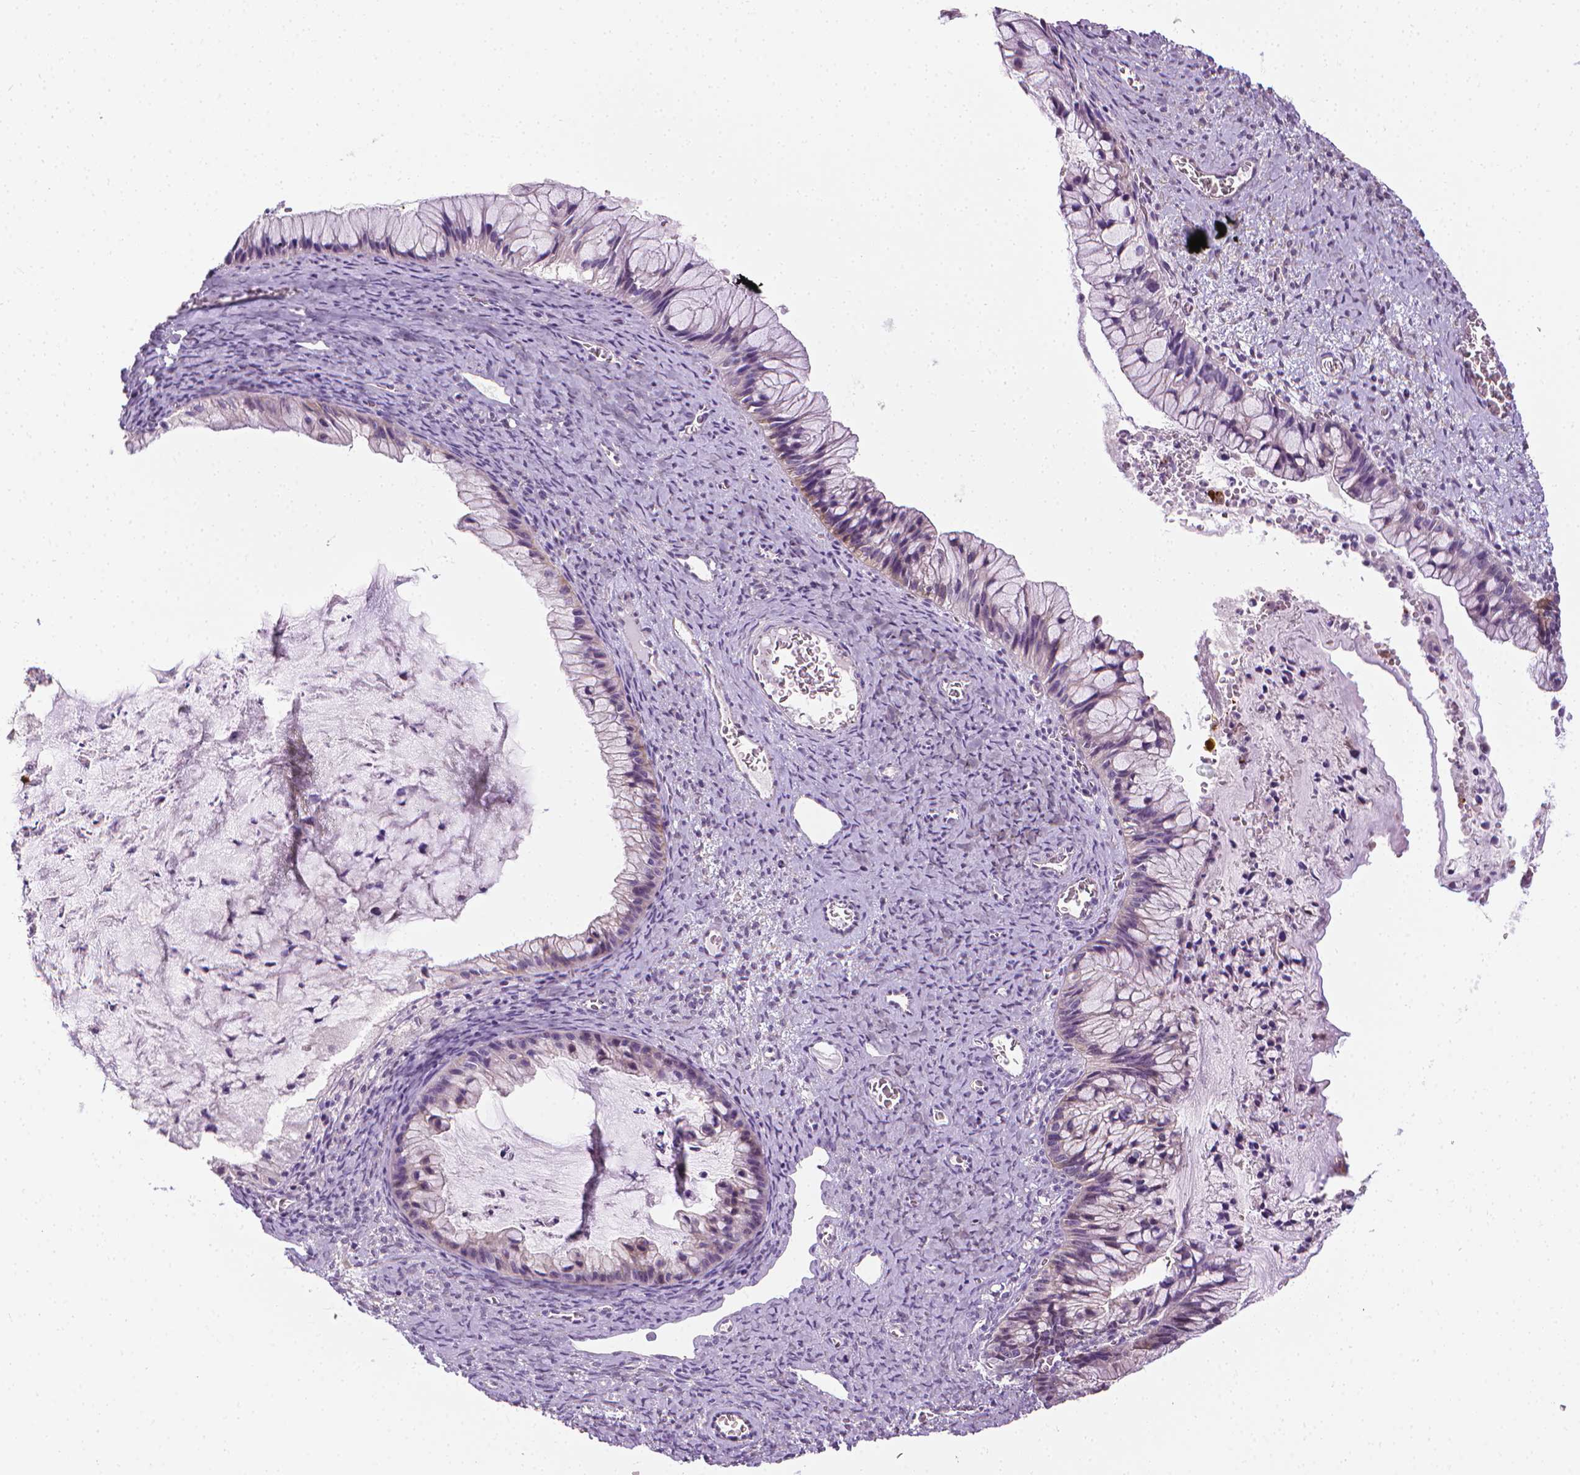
{"staining": {"intensity": "negative", "quantity": "none", "location": "none"}, "tissue": "ovarian cancer", "cell_type": "Tumor cells", "image_type": "cancer", "snomed": [{"axis": "morphology", "description": "Cystadenocarcinoma, mucinous, NOS"}, {"axis": "topography", "description": "Ovary"}], "caption": "This image is of mucinous cystadenocarcinoma (ovarian) stained with immunohistochemistry (IHC) to label a protein in brown with the nuclei are counter-stained blue. There is no expression in tumor cells.", "gene": "MCOLN3", "patient": {"sex": "female", "age": 72}}